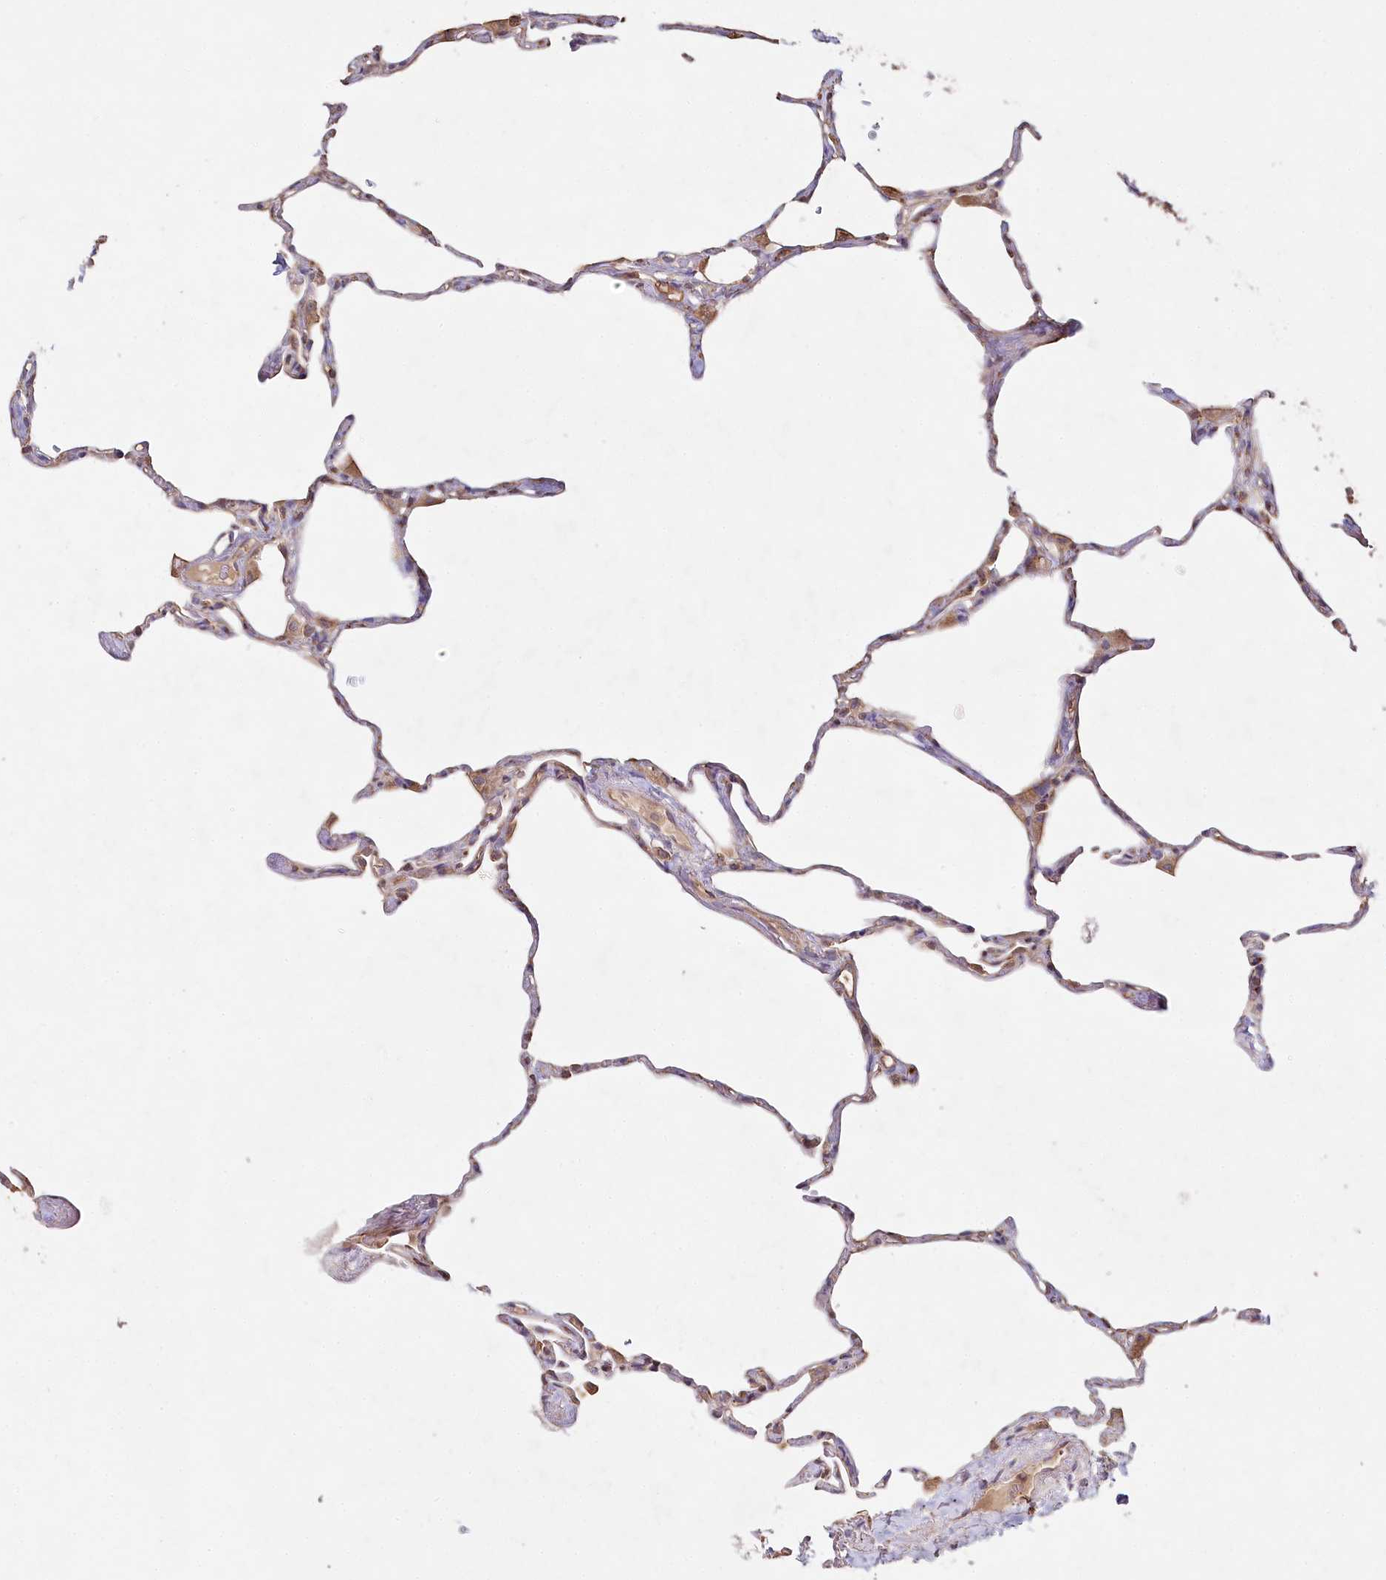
{"staining": {"intensity": "moderate", "quantity": ">75%", "location": "cytoplasmic/membranous"}, "tissue": "lung", "cell_type": "Alveolar cells", "image_type": "normal", "snomed": [{"axis": "morphology", "description": "Normal tissue, NOS"}, {"axis": "topography", "description": "Lung"}], "caption": "DAB (3,3'-diaminobenzidine) immunohistochemical staining of unremarkable human lung displays moderate cytoplasmic/membranous protein expression in approximately >75% of alveolar cells.", "gene": "RBP5", "patient": {"sex": "male", "age": 65}}